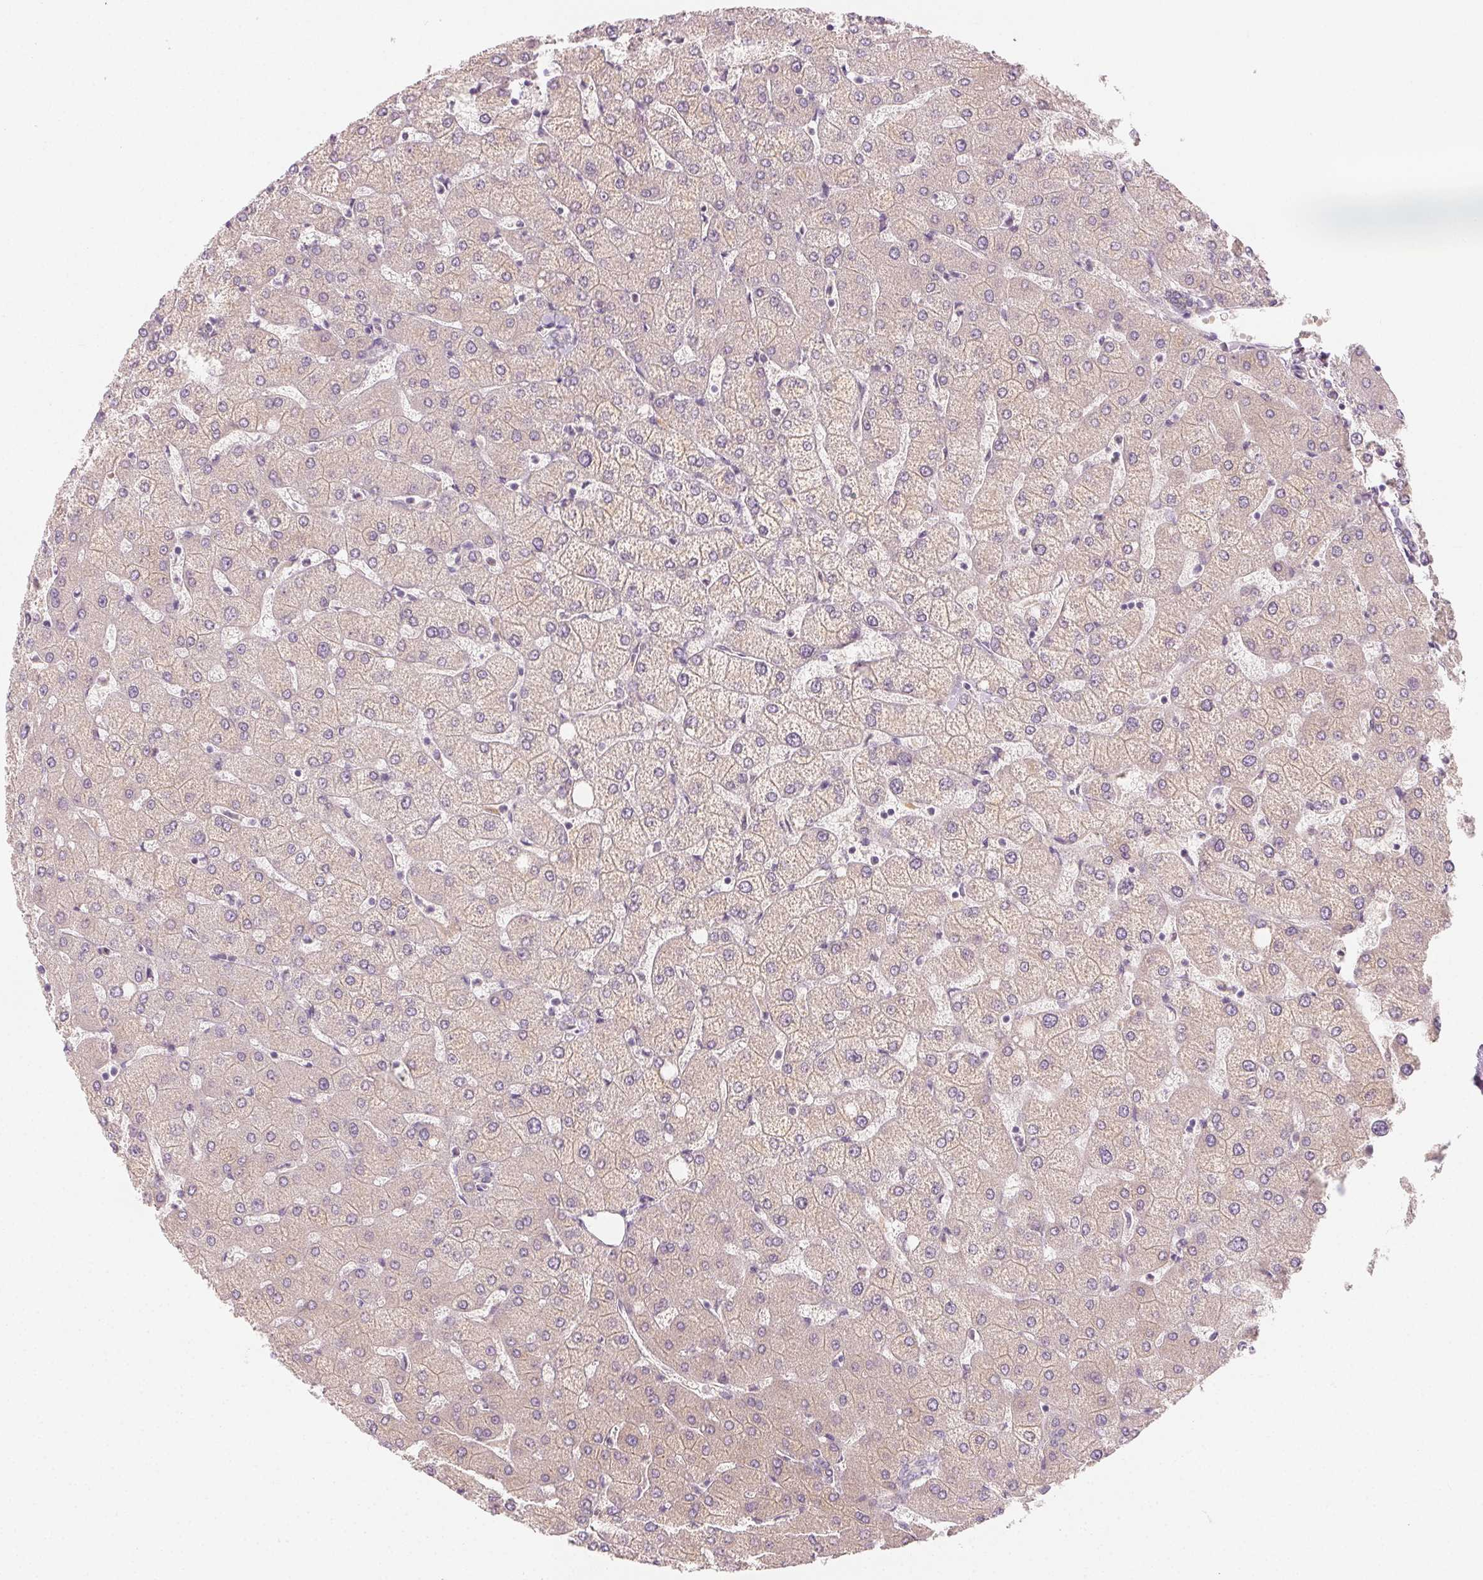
{"staining": {"intensity": "negative", "quantity": "none", "location": "none"}, "tissue": "liver", "cell_type": "Cholangiocytes", "image_type": "normal", "snomed": [{"axis": "morphology", "description": "Normal tissue, NOS"}, {"axis": "topography", "description": "Liver"}], "caption": "IHC image of unremarkable liver stained for a protein (brown), which displays no positivity in cholangiocytes. (DAB (3,3'-diaminobenzidine) immunohistochemistry (IHC) visualized using brightfield microscopy, high magnification).", "gene": "AFM", "patient": {"sex": "female", "age": 54}}